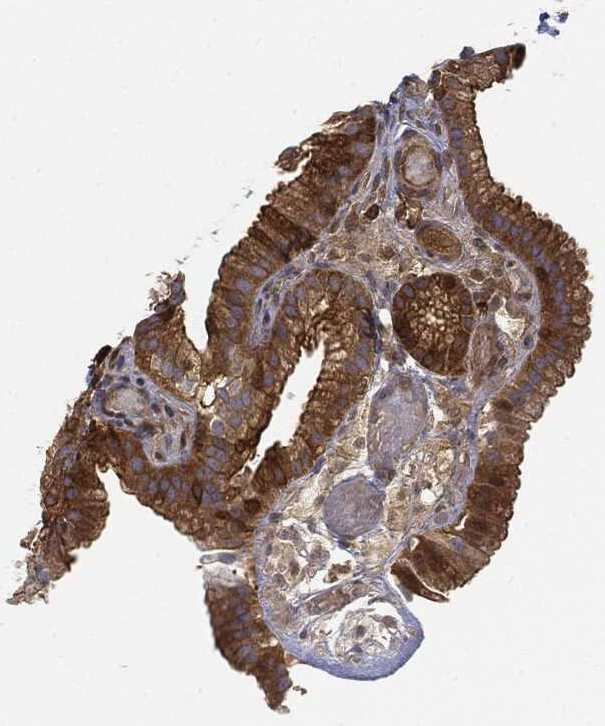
{"staining": {"intensity": "strong", "quantity": "25%-75%", "location": "cytoplasmic/membranous"}, "tissue": "gallbladder", "cell_type": "Glandular cells", "image_type": "normal", "snomed": [{"axis": "morphology", "description": "Normal tissue, NOS"}, {"axis": "topography", "description": "Gallbladder"}, {"axis": "topography", "description": "Peripheral nerve tissue"}], "caption": "Brown immunohistochemical staining in unremarkable human gallbladder shows strong cytoplasmic/membranous staining in about 25%-75% of glandular cells. The protein of interest is stained brown, and the nuclei are stained in blue (DAB IHC with brightfield microscopy, high magnification).", "gene": "WDR1", "patient": {"sex": "female", "age": 45}}